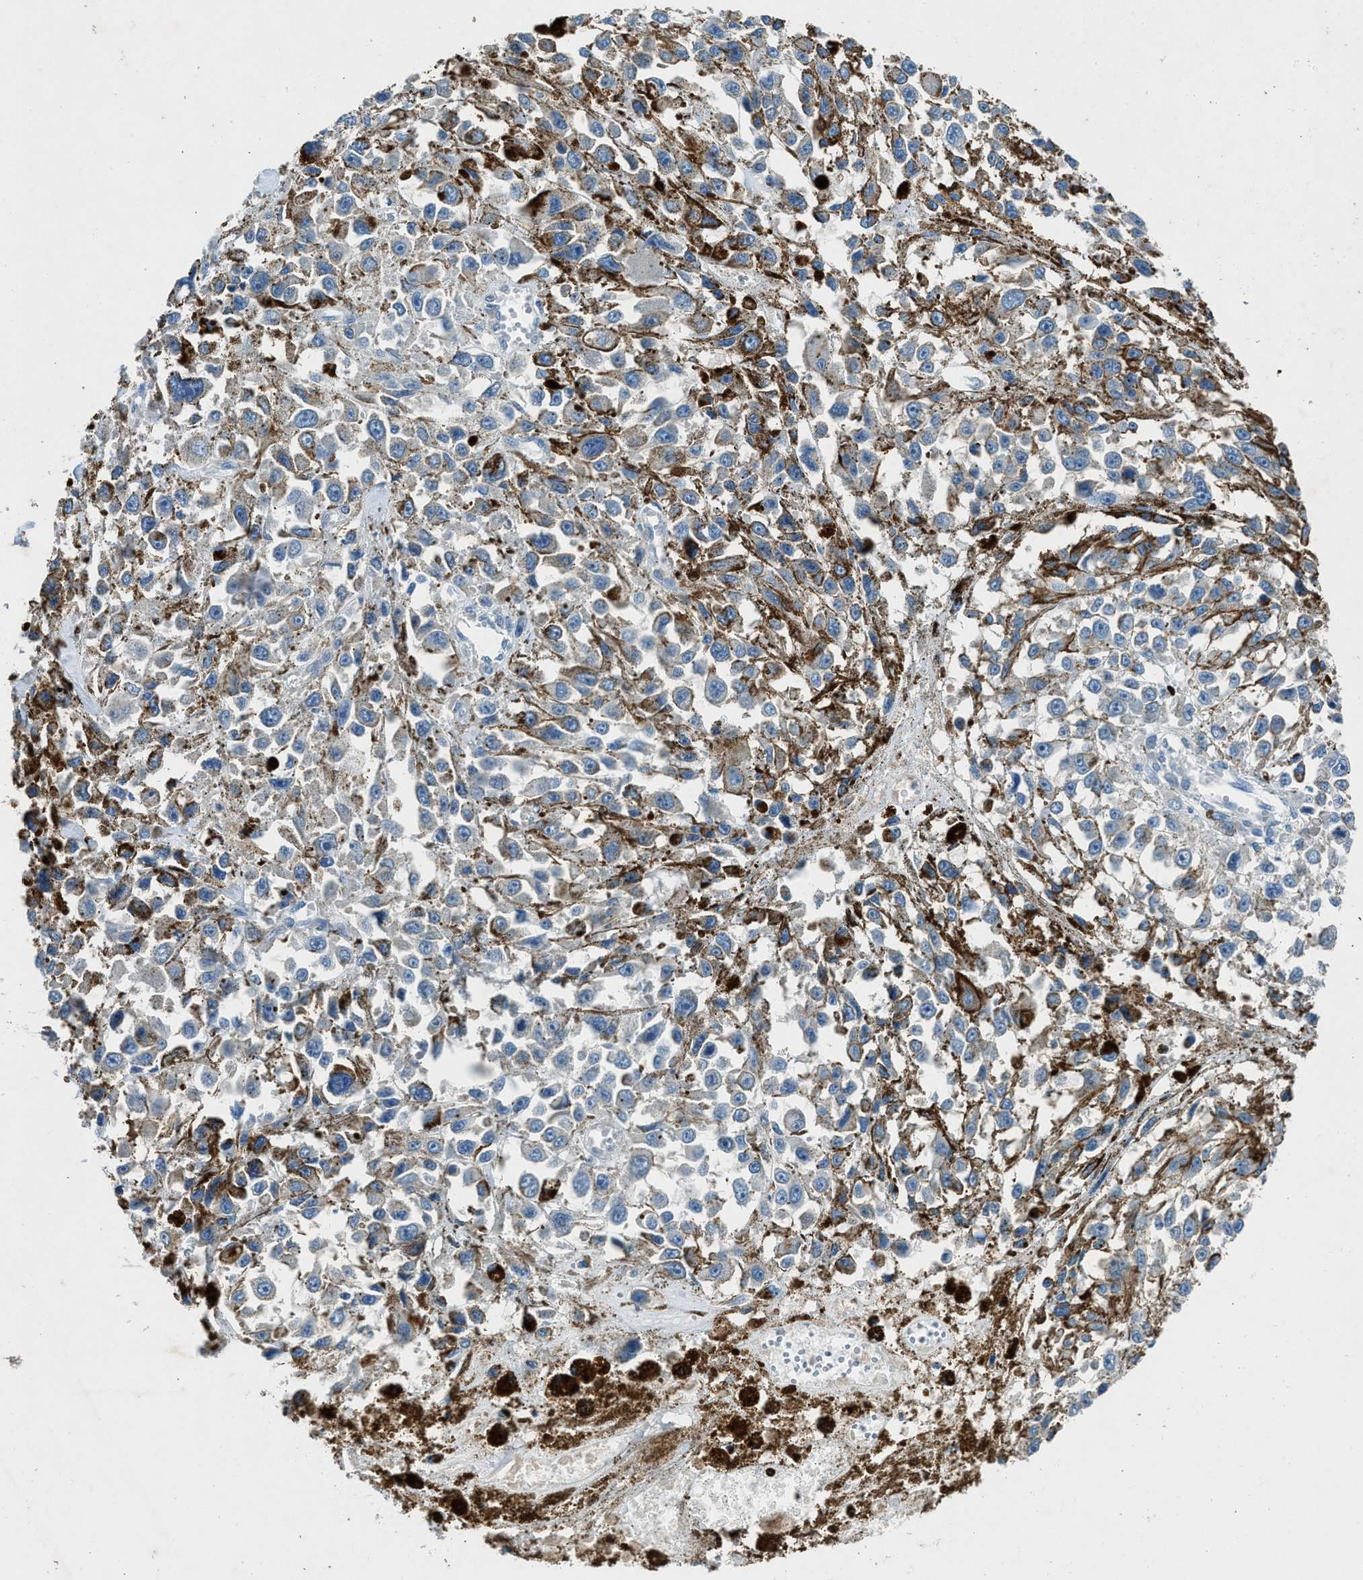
{"staining": {"intensity": "negative", "quantity": "none", "location": "none"}, "tissue": "melanoma", "cell_type": "Tumor cells", "image_type": "cancer", "snomed": [{"axis": "morphology", "description": "Malignant melanoma, Metastatic site"}, {"axis": "topography", "description": "Lymph node"}], "caption": "IHC histopathology image of neoplastic tissue: human malignant melanoma (metastatic site) stained with DAB shows no significant protein expression in tumor cells.", "gene": "BMP1", "patient": {"sex": "male", "age": 59}}